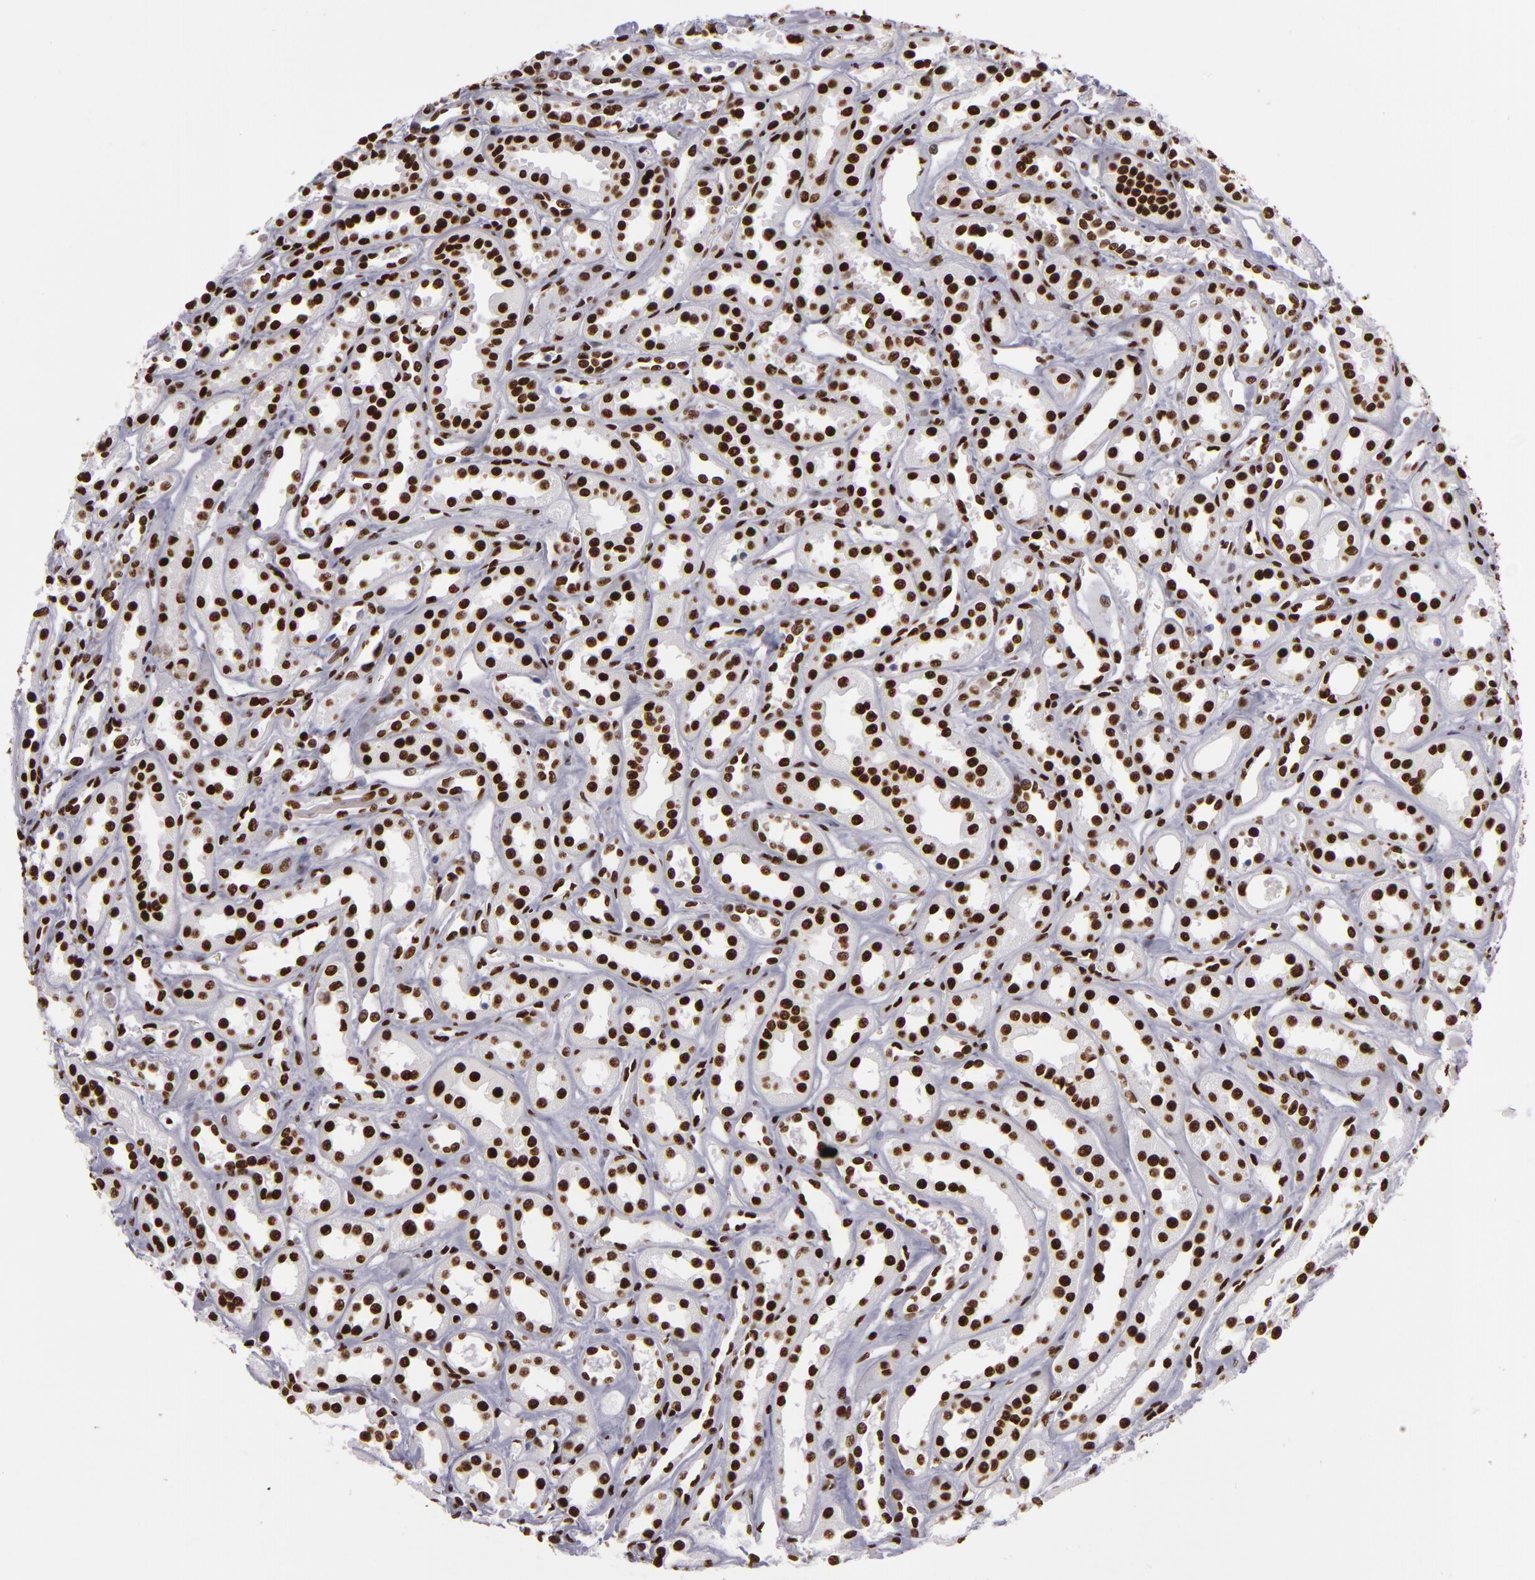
{"staining": {"intensity": "moderate", "quantity": "25%-75%", "location": "nuclear"}, "tissue": "kidney", "cell_type": "Cells in glomeruli", "image_type": "normal", "snomed": [{"axis": "morphology", "description": "Normal tissue, NOS"}, {"axis": "topography", "description": "Kidney"}], "caption": "Approximately 25%-75% of cells in glomeruli in benign human kidney demonstrate moderate nuclear protein expression as visualized by brown immunohistochemical staining.", "gene": "SAFB", "patient": {"sex": "female", "age": 52}}